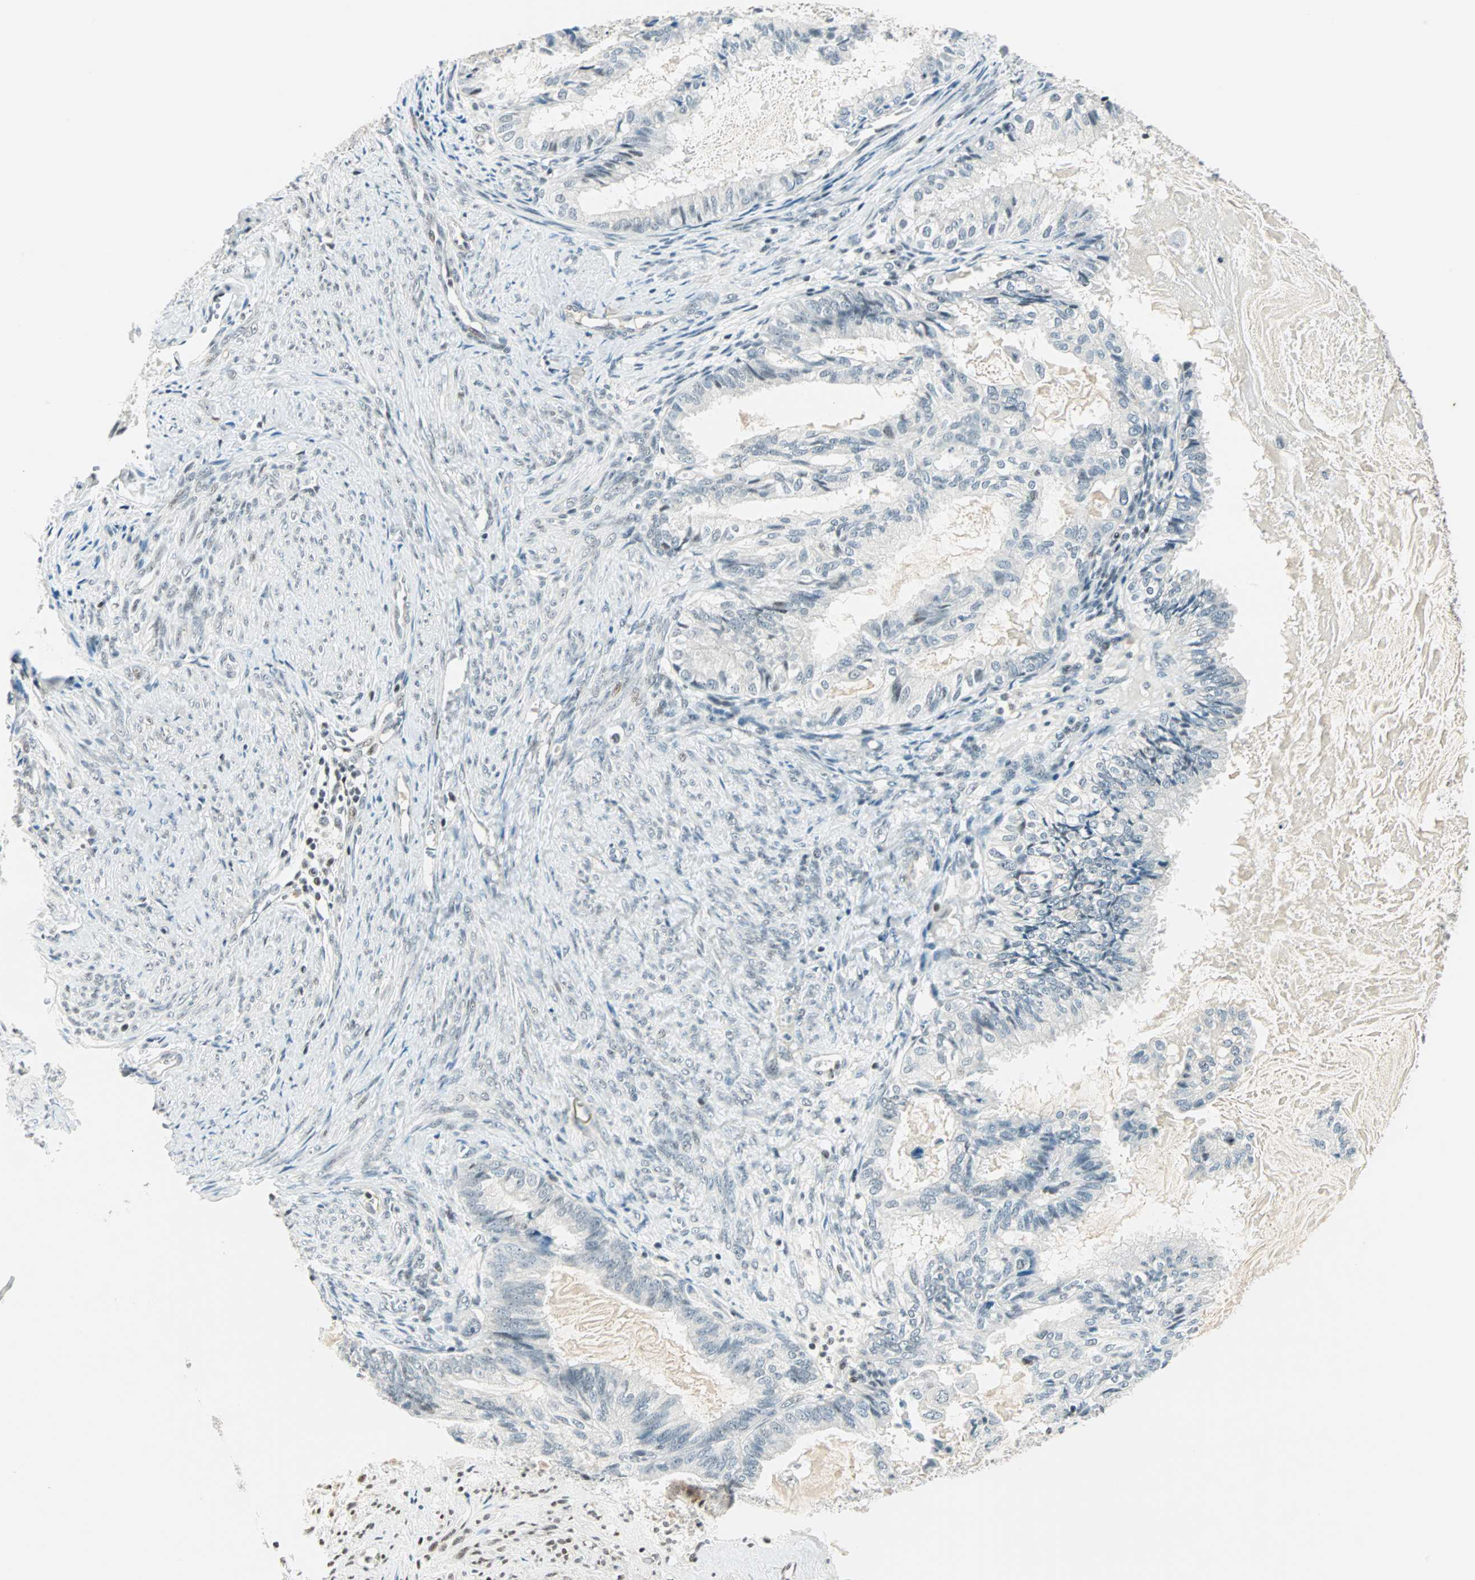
{"staining": {"intensity": "negative", "quantity": "none", "location": "none"}, "tissue": "cervical cancer", "cell_type": "Tumor cells", "image_type": "cancer", "snomed": [{"axis": "morphology", "description": "Normal tissue, NOS"}, {"axis": "morphology", "description": "Adenocarcinoma, NOS"}, {"axis": "topography", "description": "Cervix"}, {"axis": "topography", "description": "Endometrium"}], "caption": "Micrograph shows no significant protein staining in tumor cells of cervical cancer.", "gene": "SIN3A", "patient": {"sex": "female", "age": 86}}